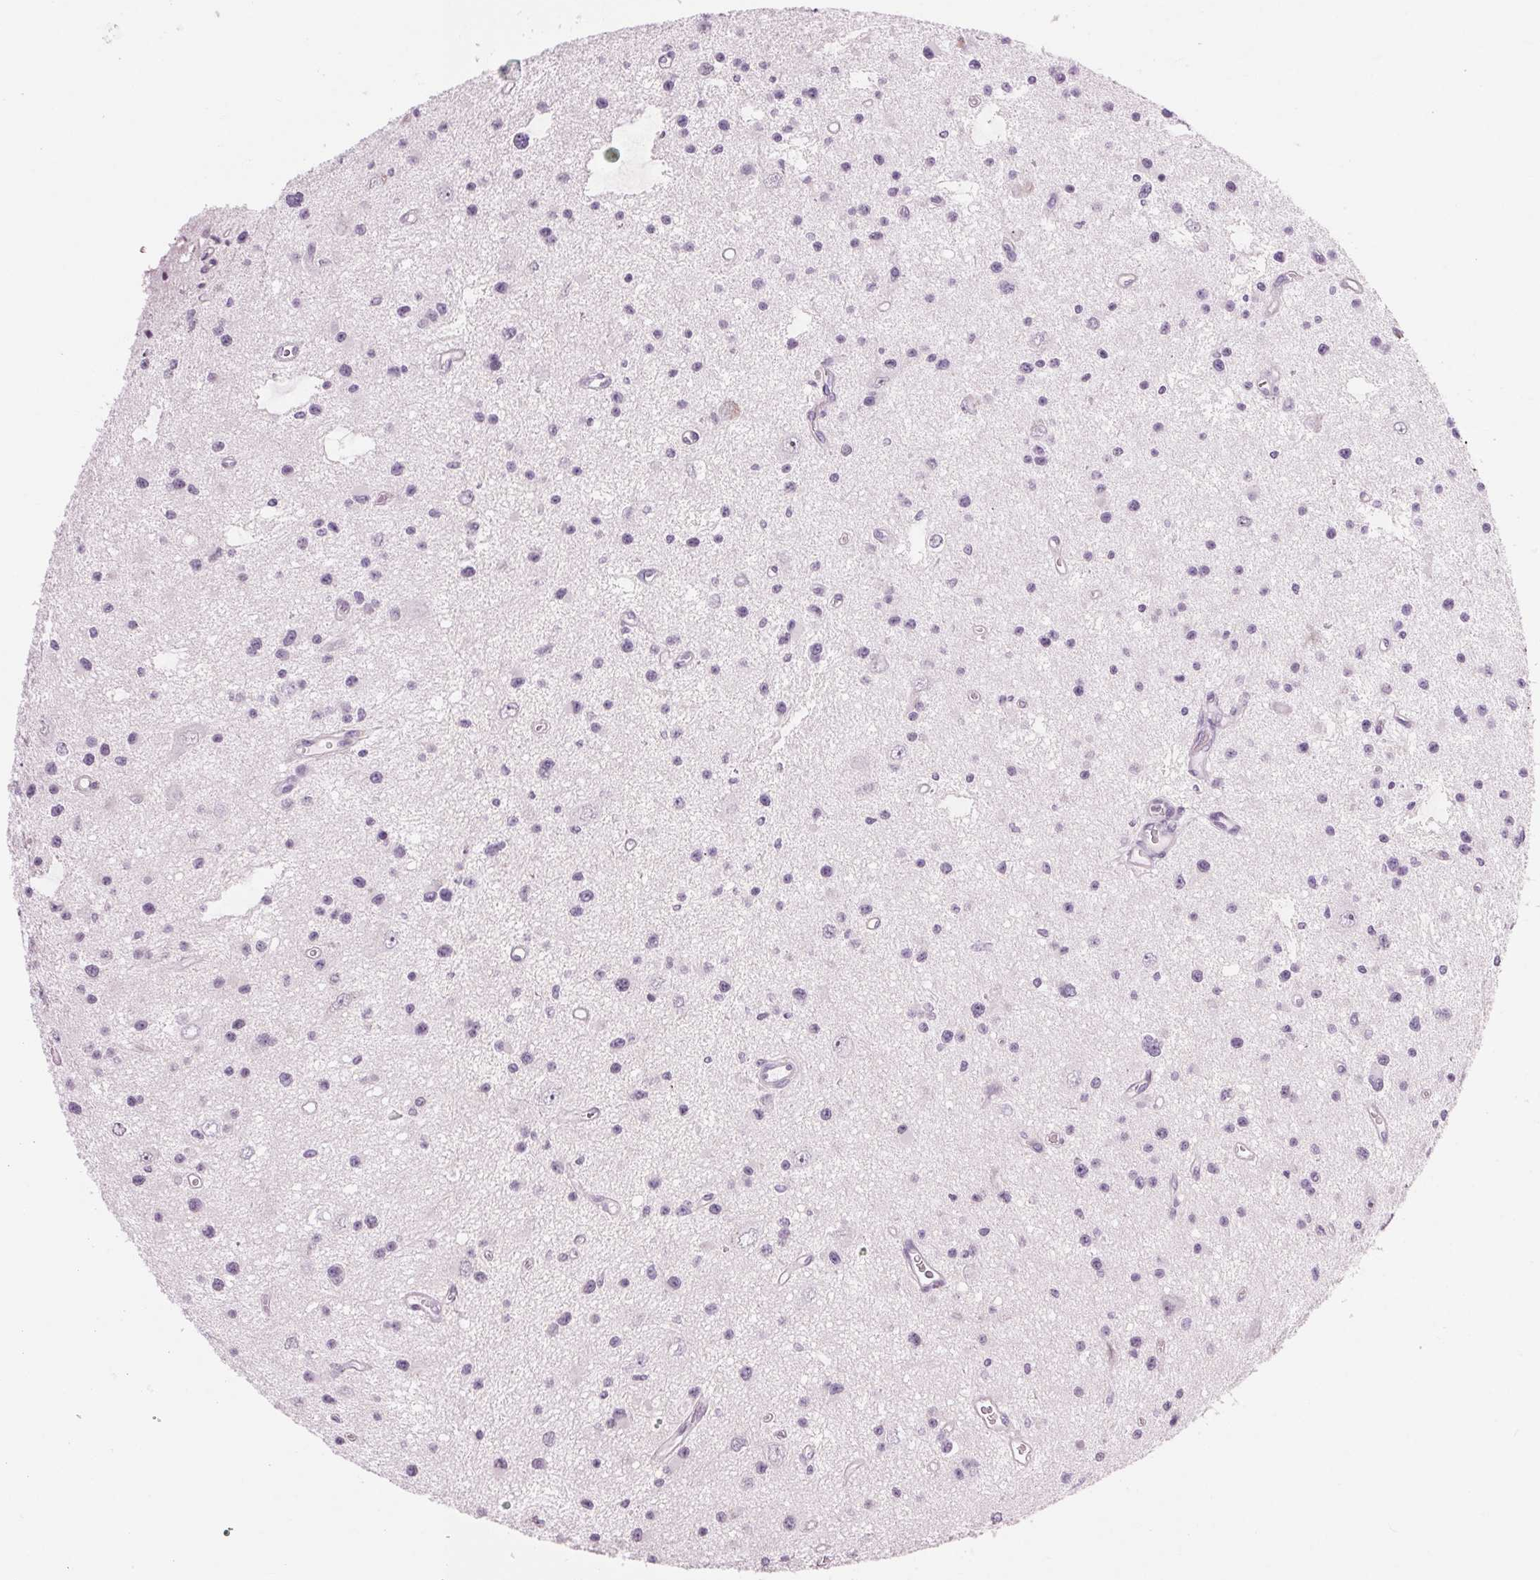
{"staining": {"intensity": "negative", "quantity": "none", "location": "none"}, "tissue": "glioma", "cell_type": "Tumor cells", "image_type": "cancer", "snomed": [{"axis": "morphology", "description": "Glioma, malignant, Low grade"}, {"axis": "topography", "description": "Brain"}], "caption": "Histopathology image shows no significant protein positivity in tumor cells of malignant low-grade glioma.", "gene": "MPO", "patient": {"sex": "male", "age": 43}}